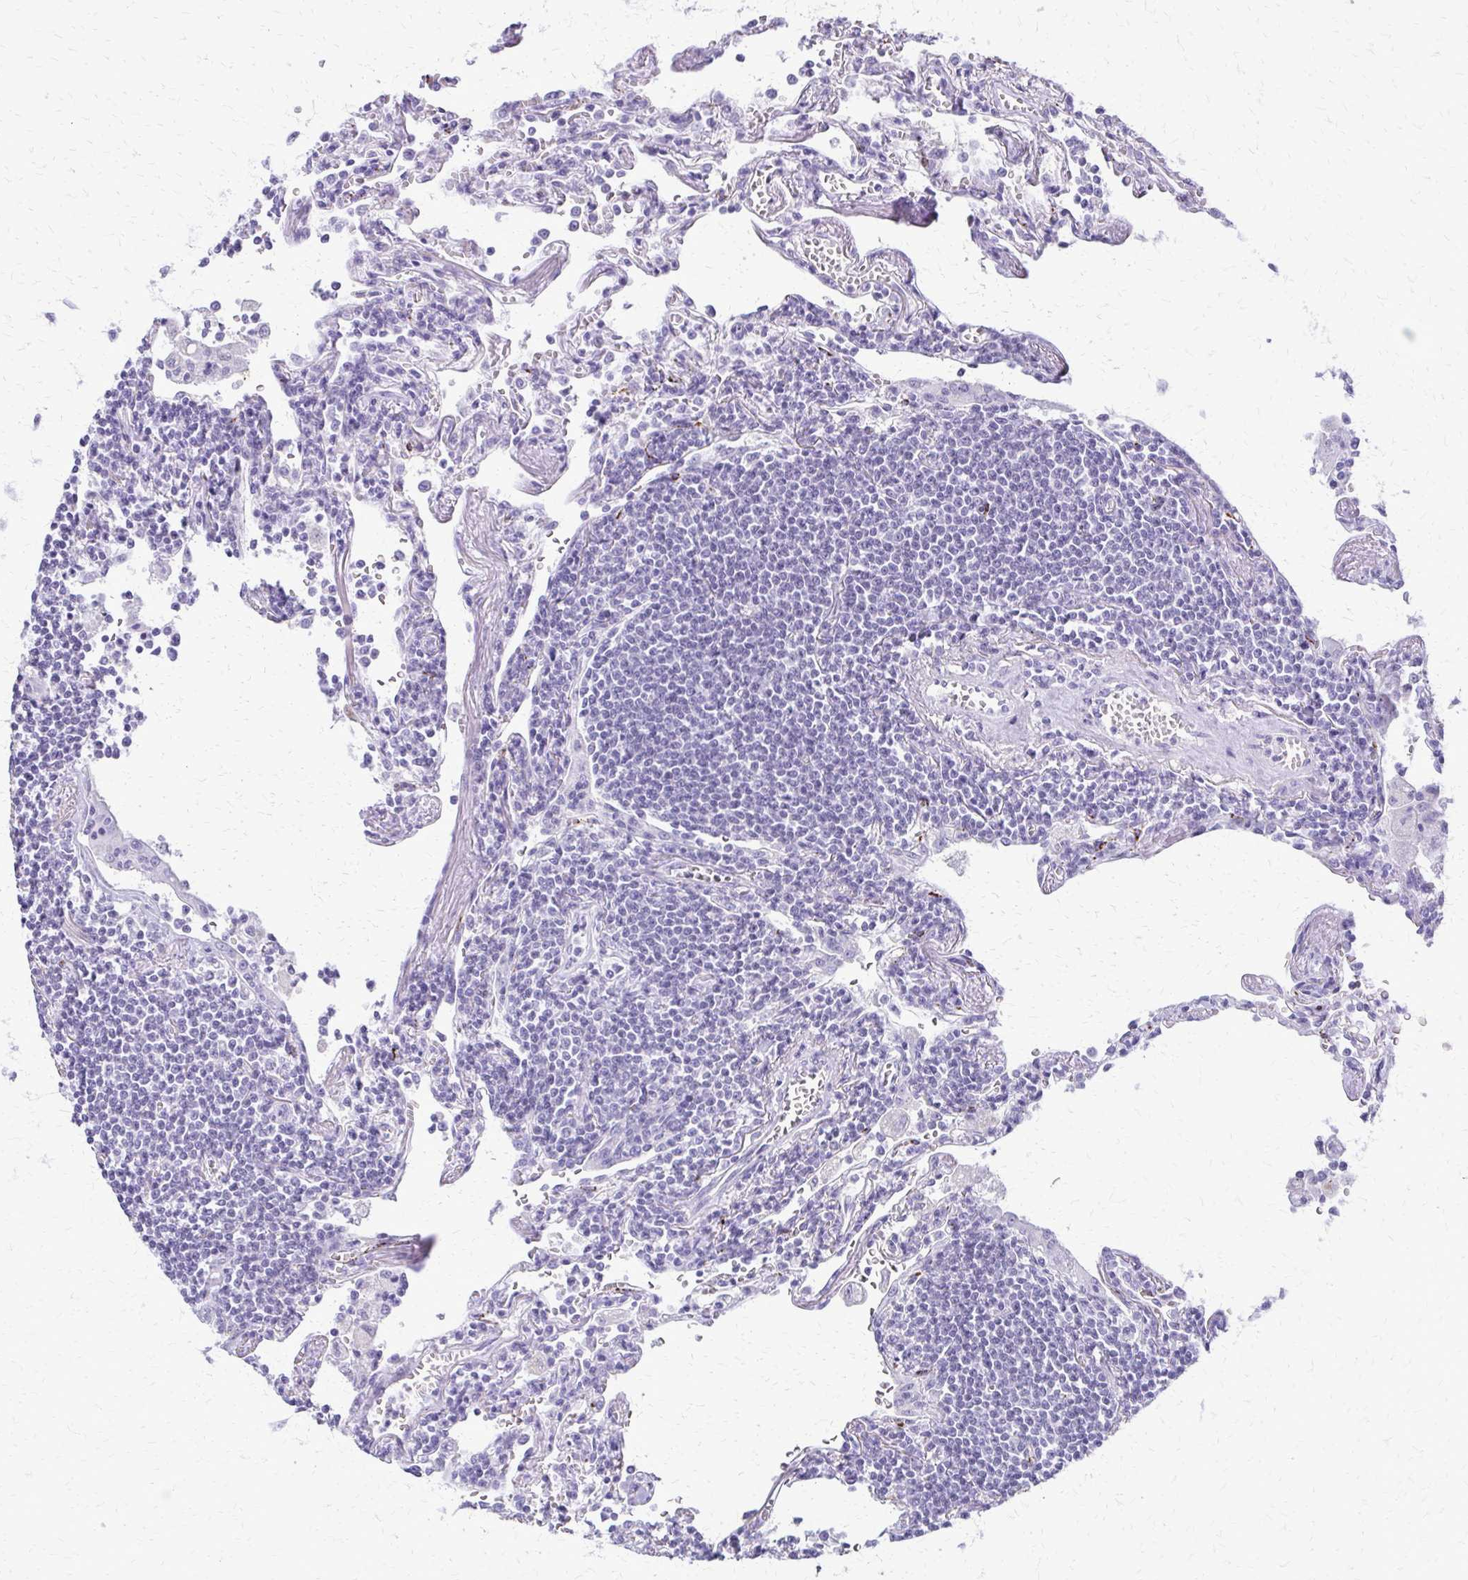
{"staining": {"intensity": "negative", "quantity": "none", "location": "none"}, "tissue": "lymphoma", "cell_type": "Tumor cells", "image_type": "cancer", "snomed": [{"axis": "morphology", "description": "Malignant lymphoma, non-Hodgkin's type, Low grade"}, {"axis": "topography", "description": "Lung"}], "caption": "Malignant lymphoma, non-Hodgkin's type (low-grade) stained for a protein using IHC displays no staining tumor cells.", "gene": "FAM162B", "patient": {"sex": "female", "age": 71}}